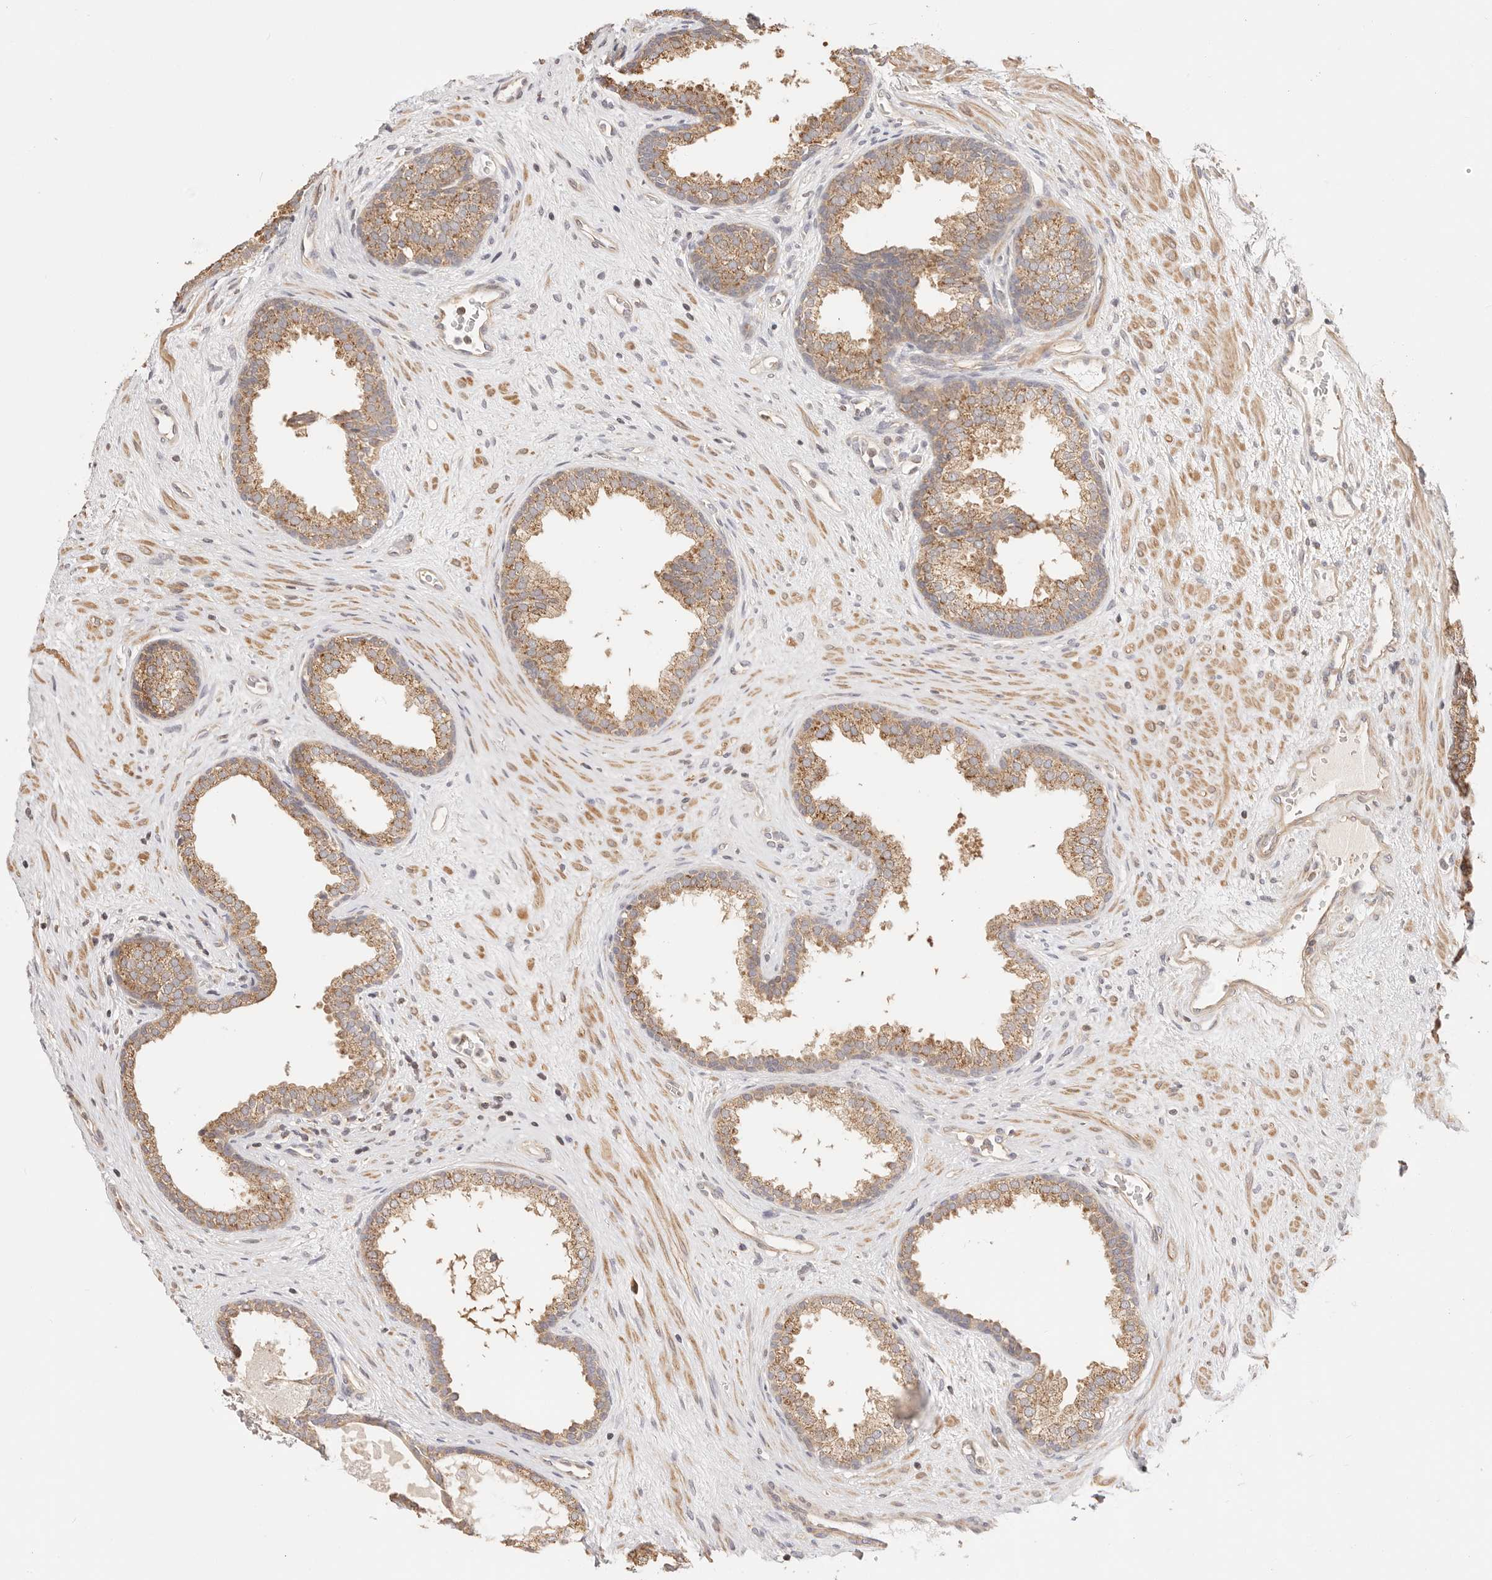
{"staining": {"intensity": "moderate", "quantity": ">75%", "location": "cytoplasmic/membranous"}, "tissue": "prostate", "cell_type": "Glandular cells", "image_type": "normal", "snomed": [{"axis": "morphology", "description": "Normal tissue, NOS"}, {"axis": "topography", "description": "Prostate"}], "caption": "Brown immunohistochemical staining in normal prostate displays moderate cytoplasmic/membranous expression in approximately >75% of glandular cells.", "gene": "KCMF1", "patient": {"sex": "male", "age": 76}}